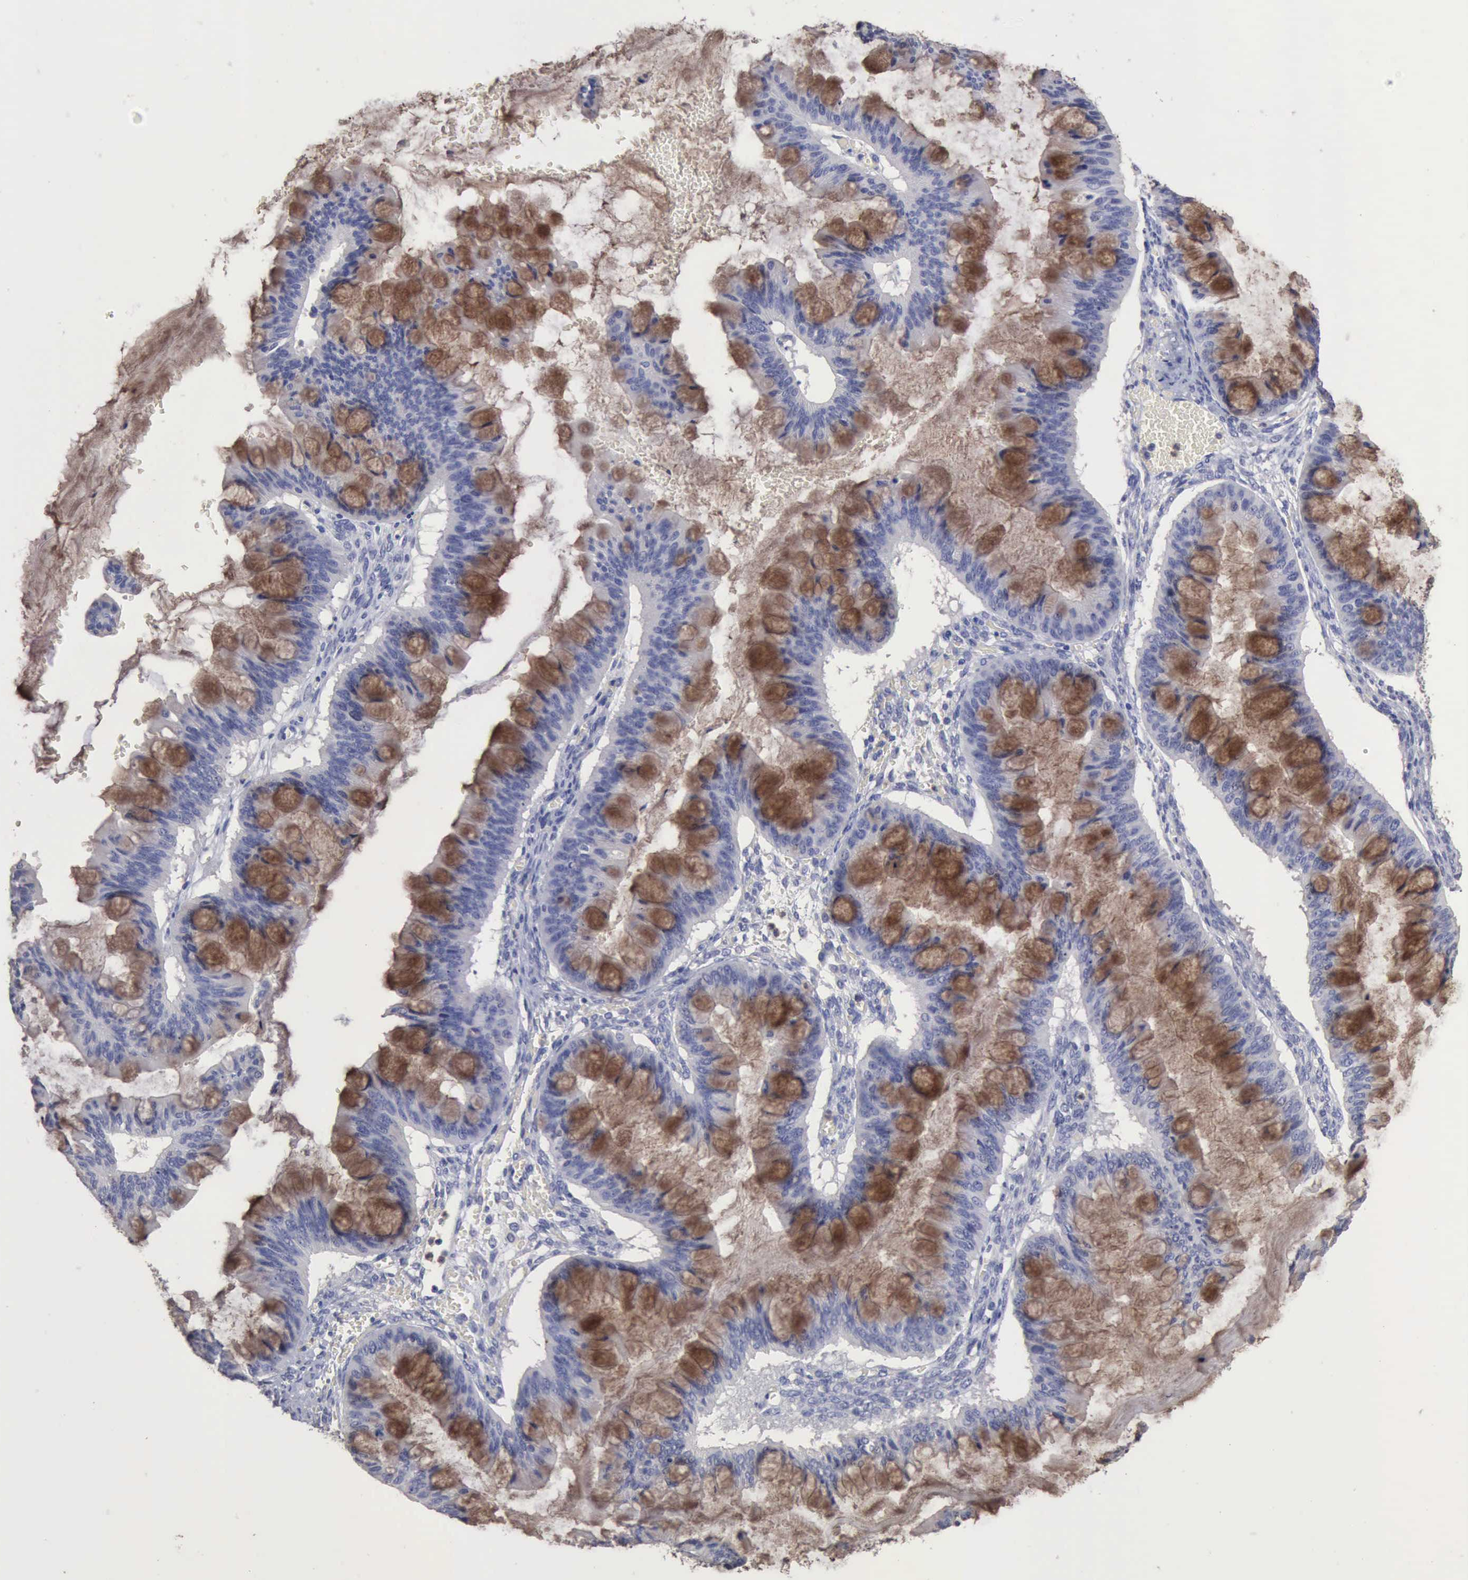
{"staining": {"intensity": "negative", "quantity": "none", "location": "none"}, "tissue": "ovarian cancer", "cell_type": "Tumor cells", "image_type": "cancer", "snomed": [{"axis": "morphology", "description": "Cystadenocarcinoma, mucinous, NOS"}, {"axis": "topography", "description": "Ovary"}], "caption": "High power microscopy micrograph of an immunohistochemistry (IHC) micrograph of ovarian cancer, revealing no significant staining in tumor cells.", "gene": "KRT6B", "patient": {"sex": "female", "age": 73}}